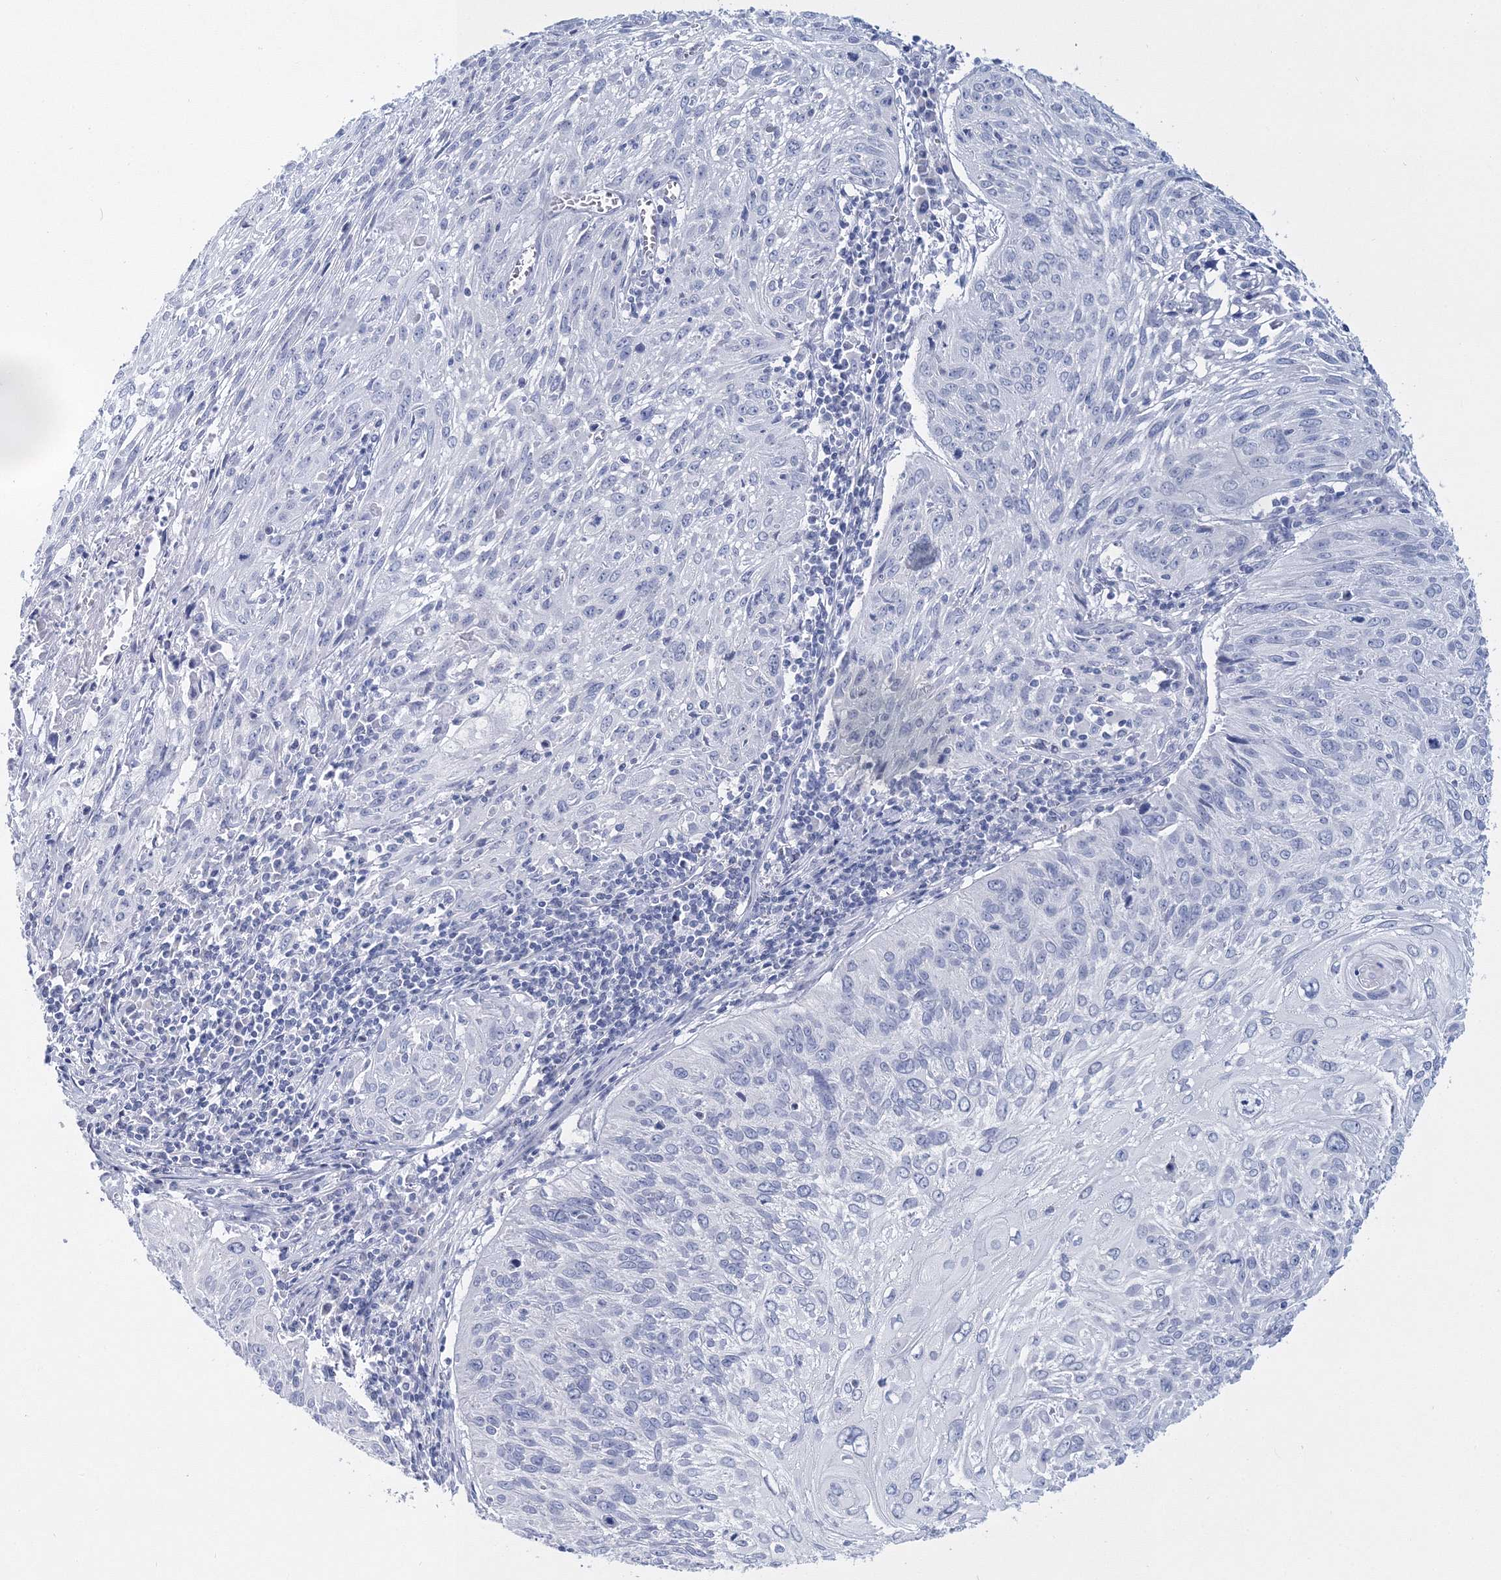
{"staining": {"intensity": "negative", "quantity": "none", "location": "none"}, "tissue": "cervical cancer", "cell_type": "Tumor cells", "image_type": "cancer", "snomed": [{"axis": "morphology", "description": "Squamous cell carcinoma, NOS"}, {"axis": "topography", "description": "Cervix"}], "caption": "Immunohistochemical staining of cervical squamous cell carcinoma displays no significant expression in tumor cells. (Stains: DAB (3,3'-diaminobenzidine) immunohistochemistry with hematoxylin counter stain, Microscopy: brightfield microscopy at high magnification).", "gene": "MYOZ2", "patient": {"sex": "female", "age": 51}}